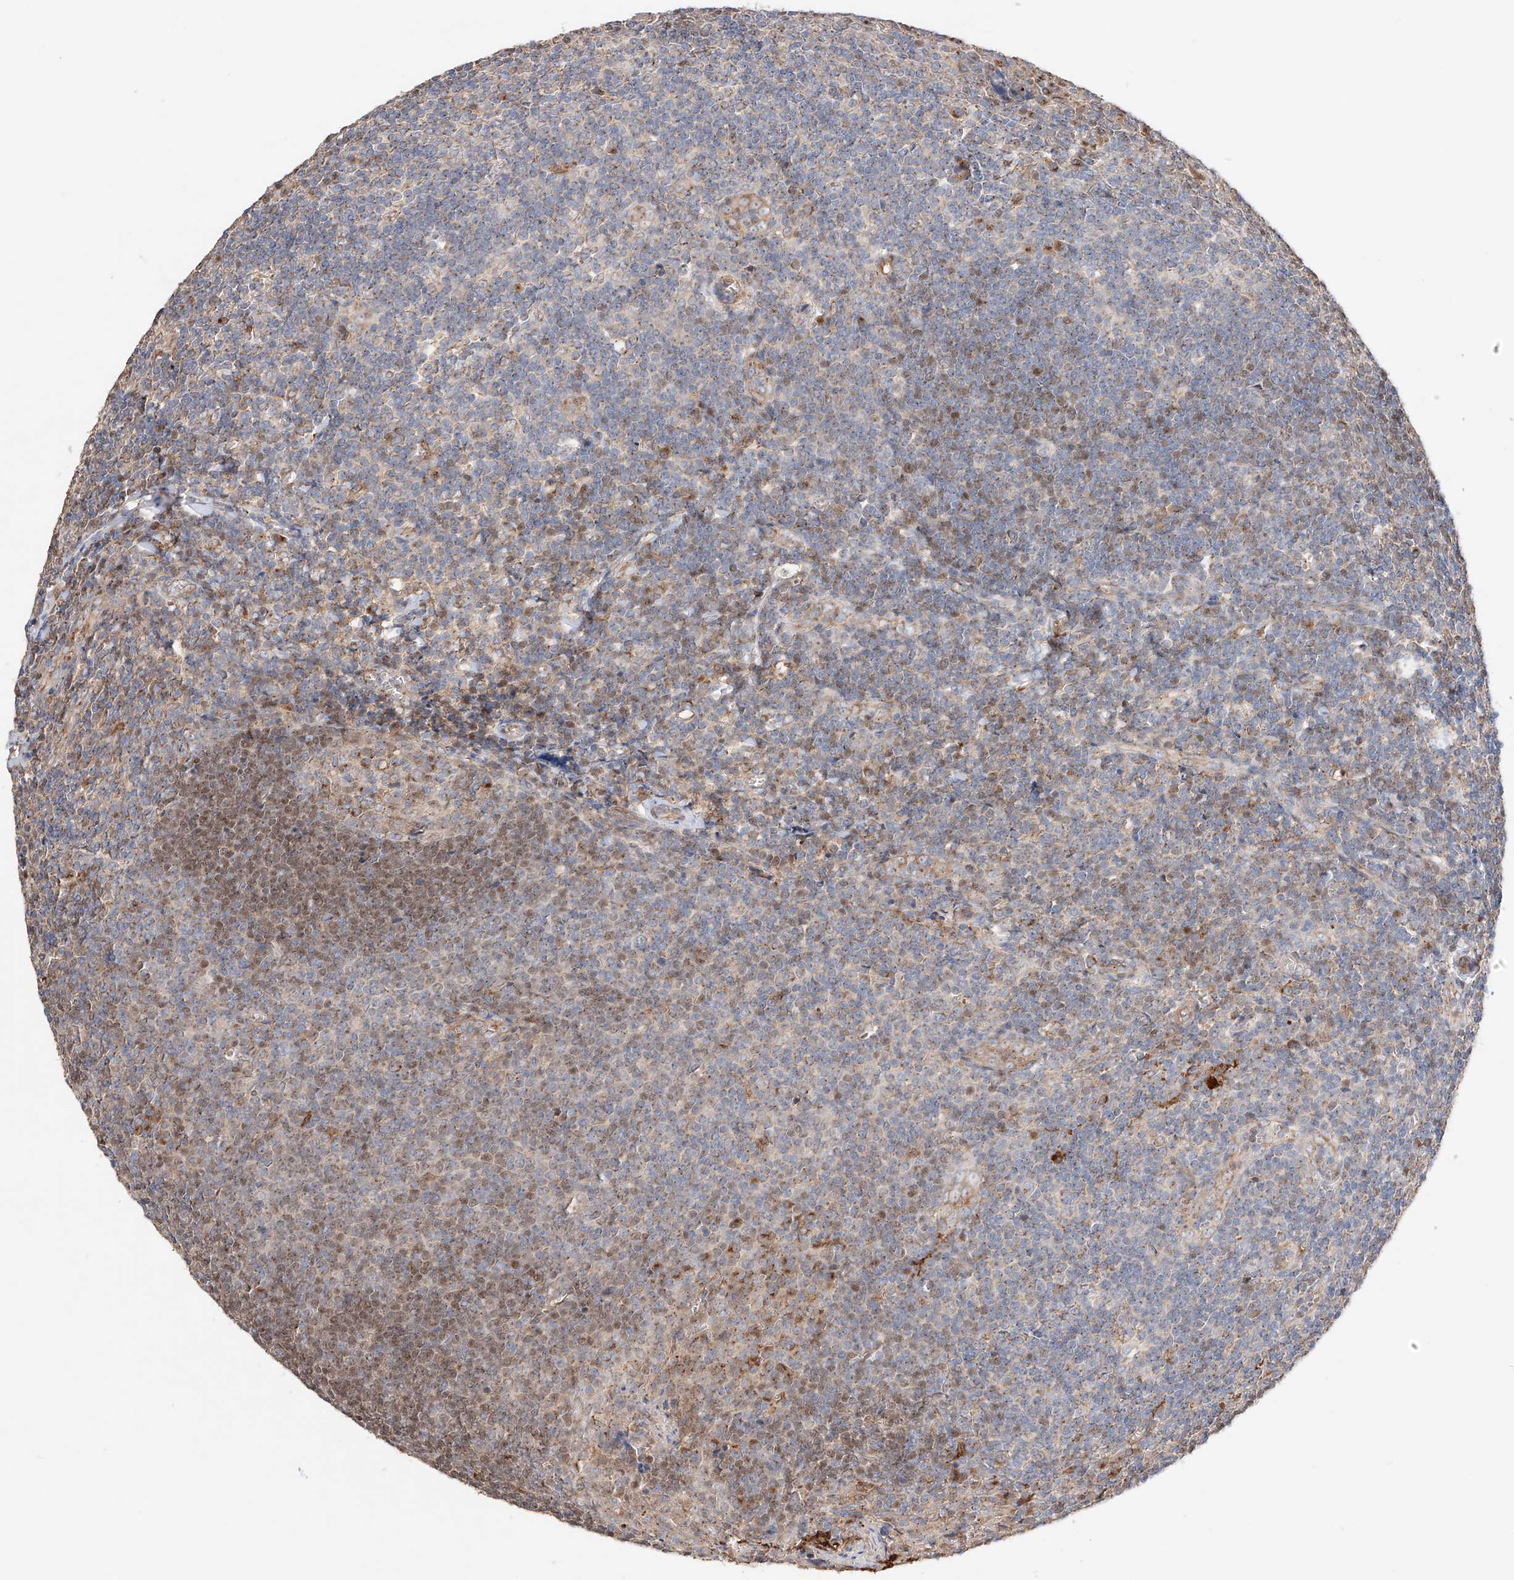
{"staining": {"intensity": "moderate", "quantity": "<25%", "location": "cytoplasmic/membranous"}, "tissue": "tonsil", "cell_type": "Germinal center cells", "image_type": "normal", "snomed": [{"axis": "morphology", "description": "Normal tissue, NOS"}, {"axis": "topography", "description": "Tonsil"}], "caption": "Immunohistochemical staining of normal tonsil exhibits low levels of moderate cytoplasmic/membranous expression in about <25% of germinal center cells. (Brightfield microscopy of DAB IHC at high magnification).", "gene": "MOSPD1", "patient": {"sex": "male", "age": 27}}